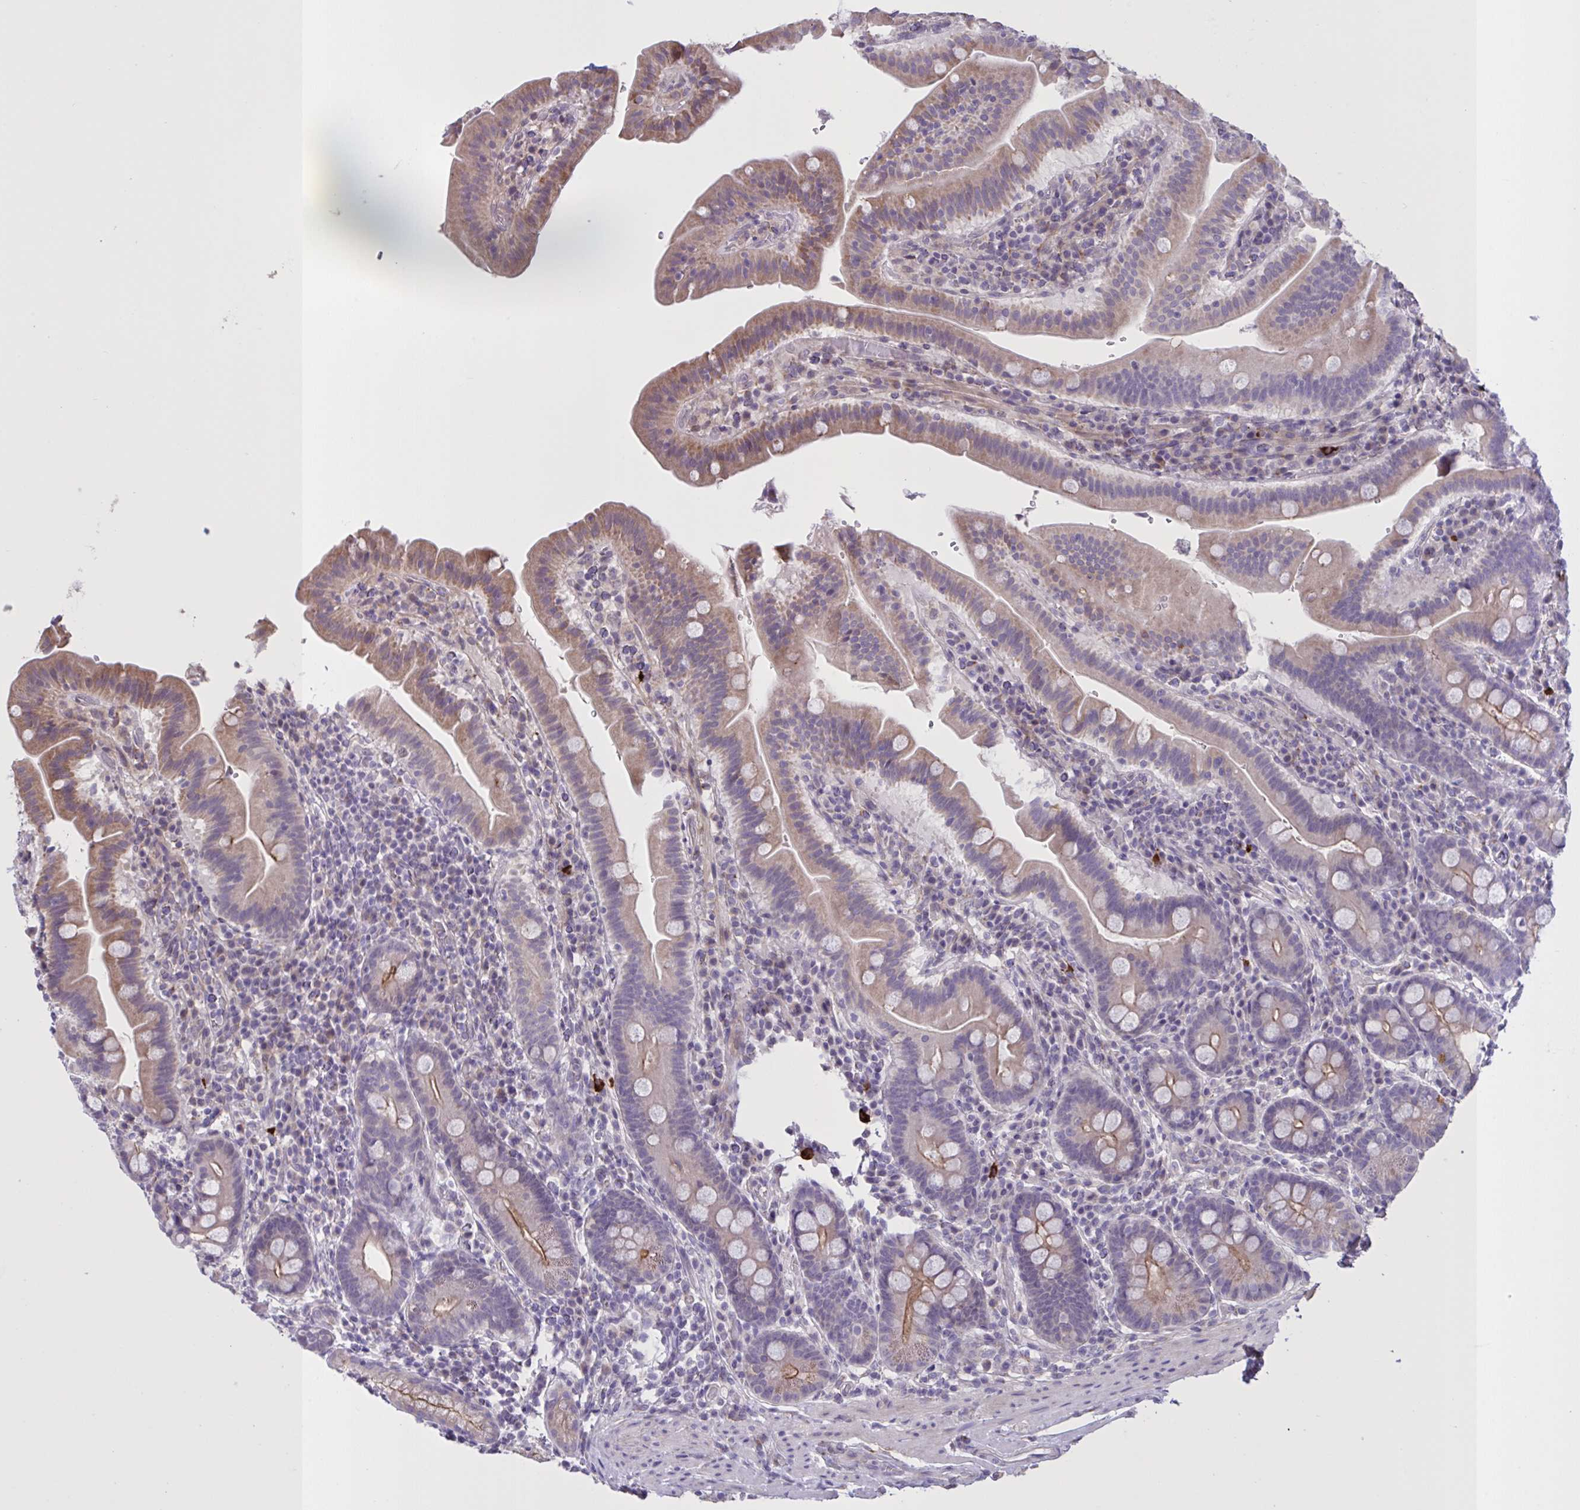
{"staining": {"intensity": "moderate", "quantity": "25%-75%", "location": "cytoplasmic/membranous"}, "tissue": "small intestine", "cell_type": "Glandular cells", "image_type": "normal", "snomed": [{"axis": "morphology", "description": "Normal tissue, NOS"}, {"axis": "topography", "description": "Small intestine"}], "caption": "About 25%-75% of glandular cells in normal small intestine reveal moderate cytoplasmic/membranous protein expression as visualized by brown immunohistochemical staining.", "gene": "MRGPRX2", "patient": {"sex": "male", "age": 26}}